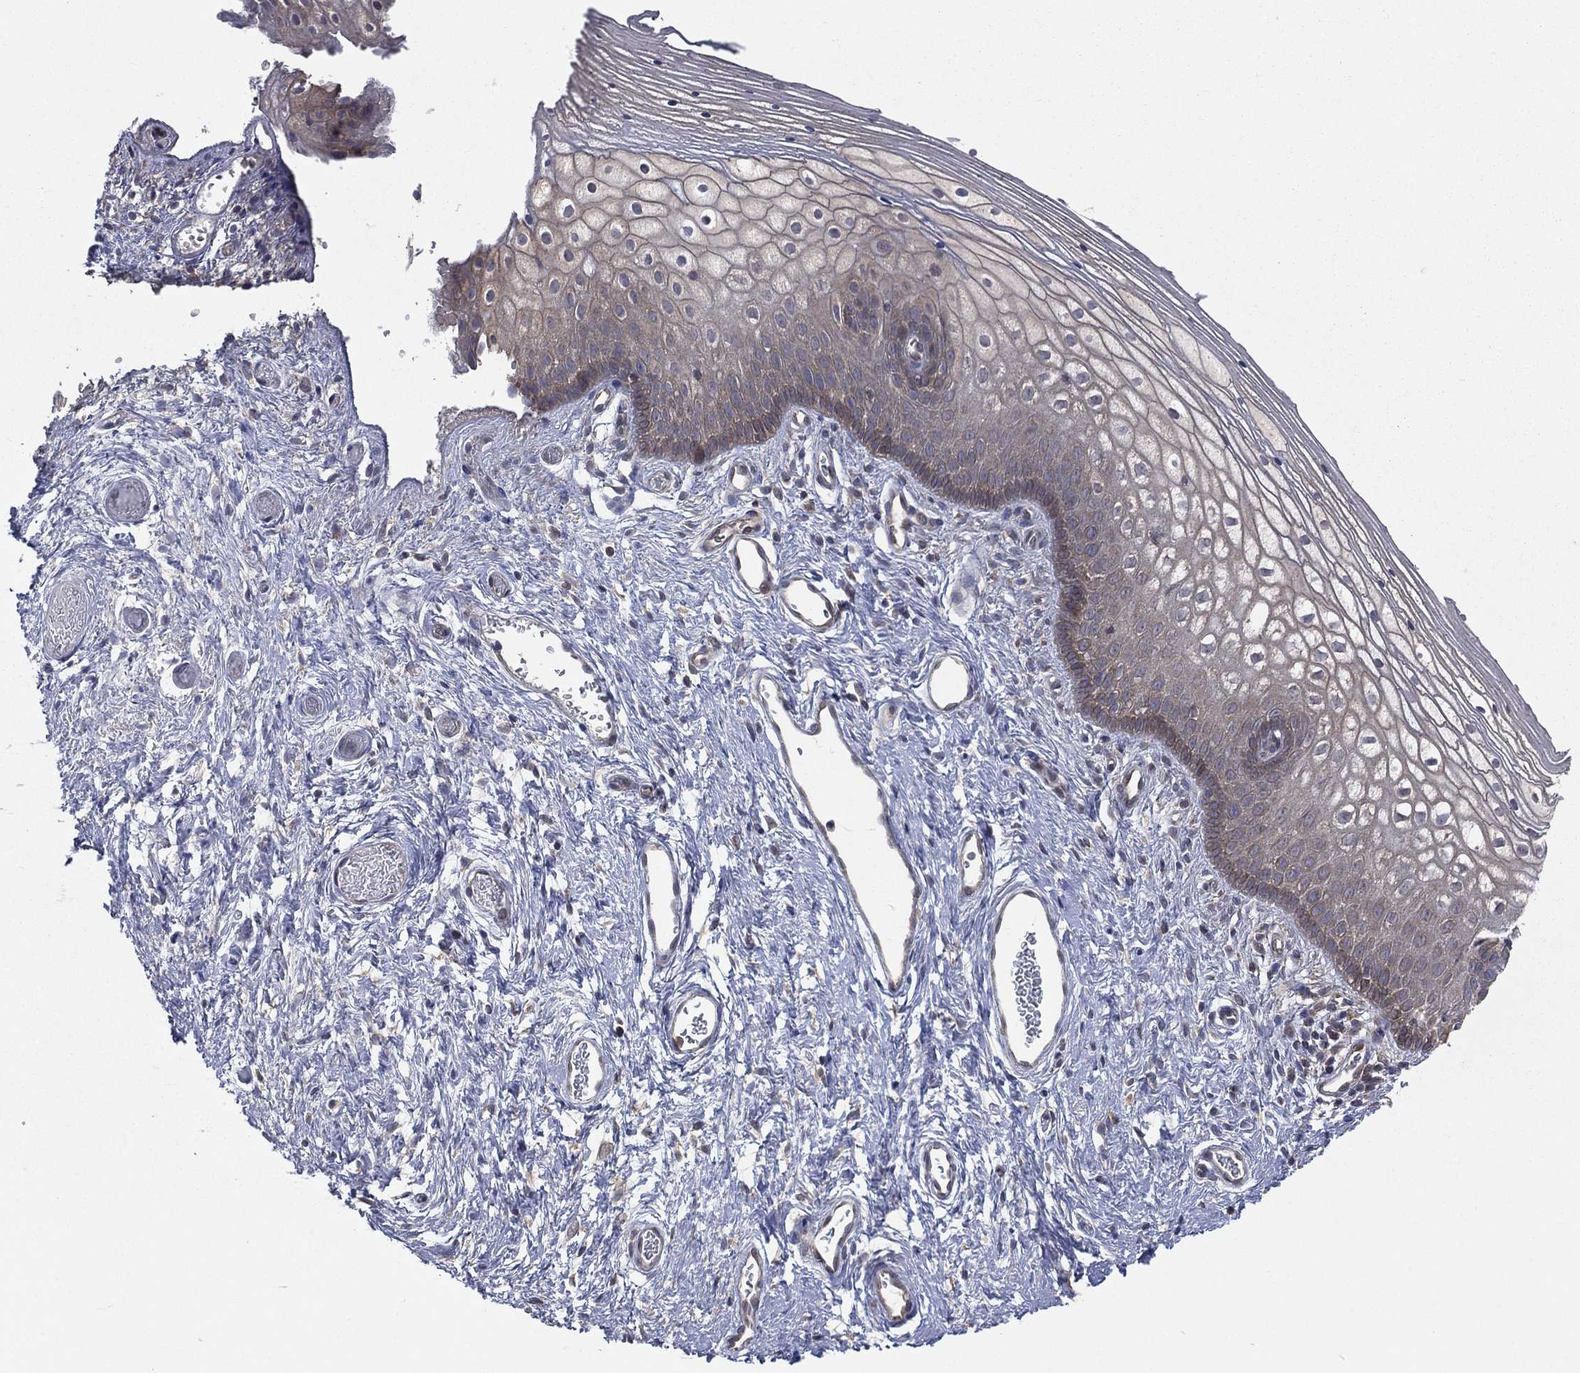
{"staining": {"intensity": "weak", "quantity": "<25%", "location": "cytoplasmic/membranous"}, "tissue": "vagina", "cell_type": "Squamous epithelial cells", "image_type": "normal", "snomed": [{"axis": "morphology", "description": "Normal tissue, NOS"}, {"axis": "topography", "description": "Vagina"}], "caption": "The IHC micrograph has no significant positivity in squamous epithelial cells of vagina. (DAB (3,3'-diaminobenzidine) IHC, high magnification).", "gene": "C2orf76", "patient": {"sex": "female", "age": 32}}